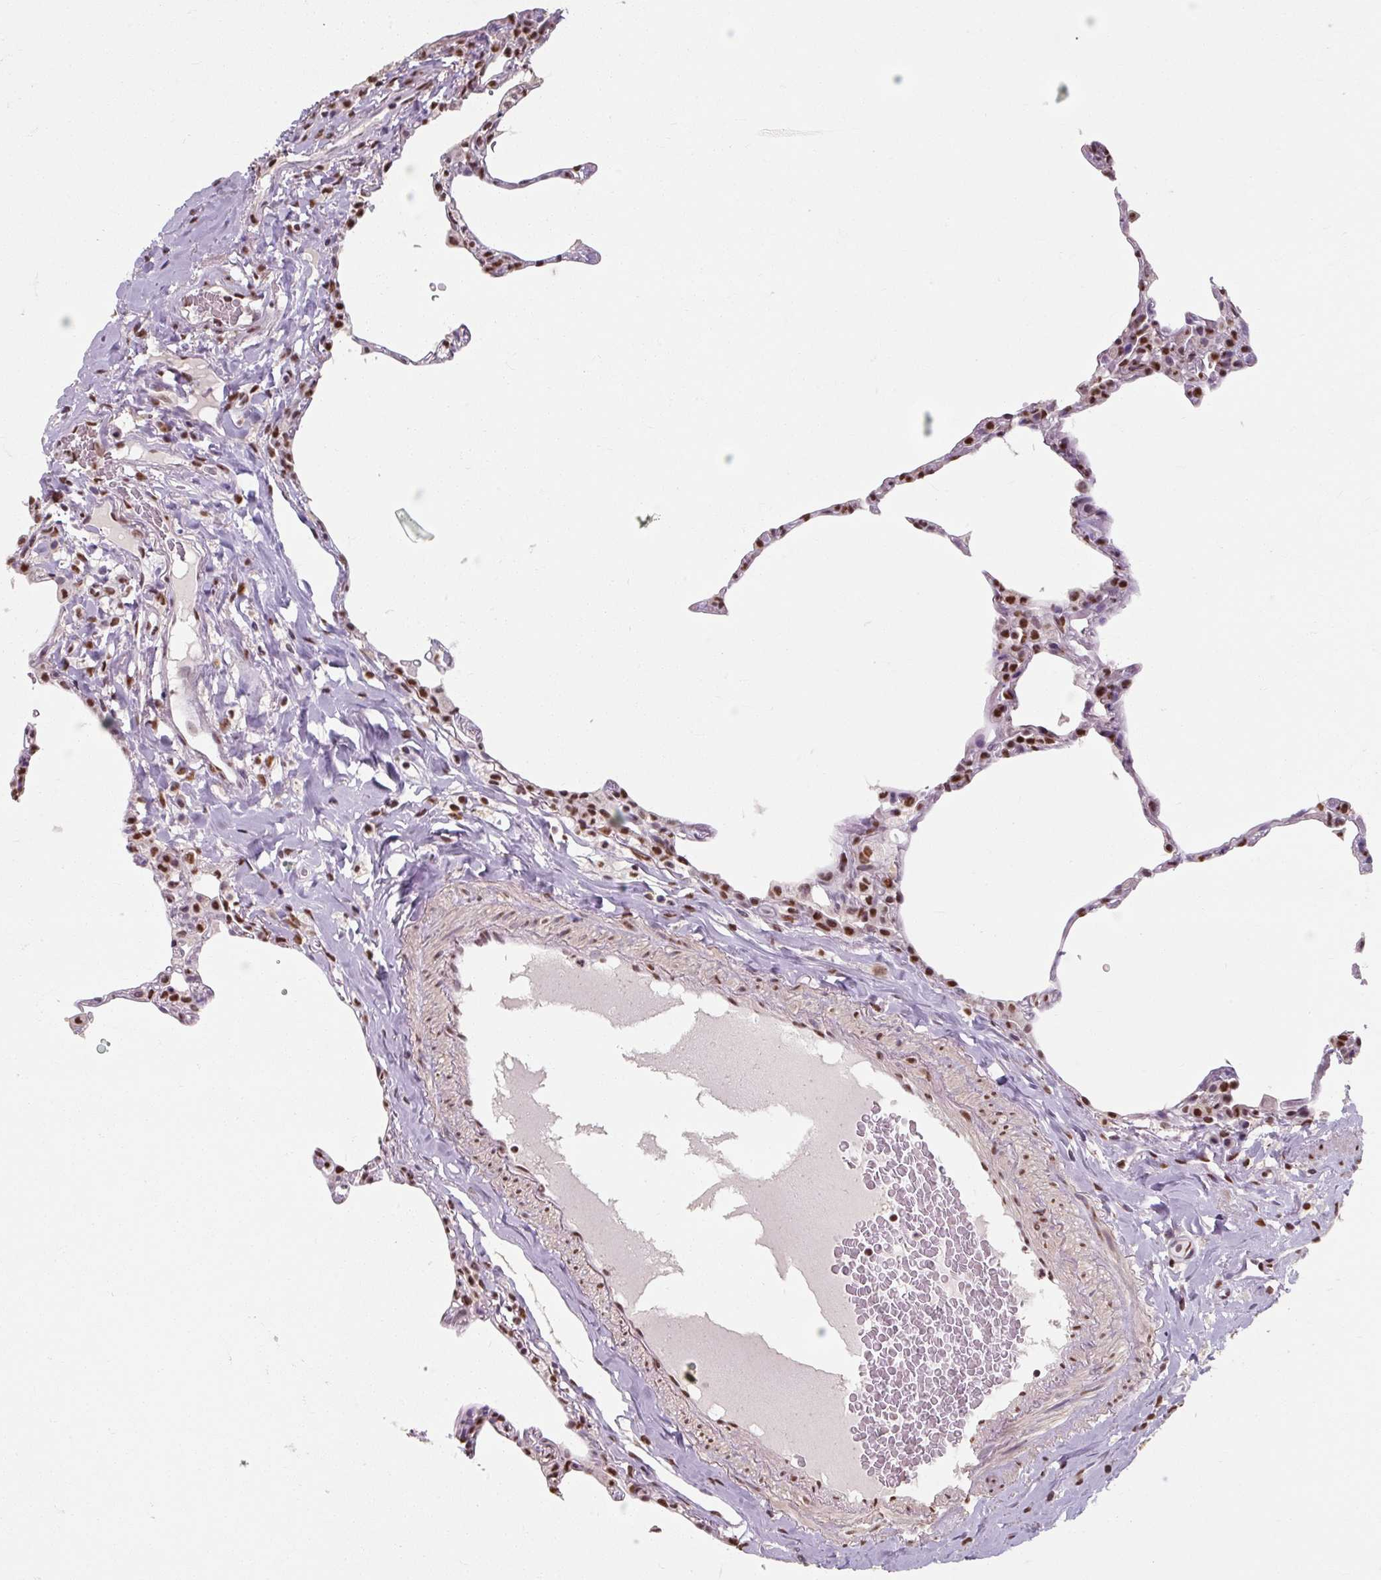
{"staining": {"intensity": "moderate", "quantity": "25%-75%", "location": "nuclear"}, "tissue": "lung", "cell_type": "Alveolar cells", "image_type": "normal", "snomed": [{"axis": "morphology", "description": "Normal tissue, NOS"}, {"axis": "topography", "description": "Lung"}], "caption": "Brown immunohistochemical staining in benign lung shows moderate nuclear staining in approximately 25%-75% of alveolar cells. (Stains: DAB in brown, nuclei in blue, Microscopy: brightfield microscopy at high magnification).", "gene": "ENSG00000291316", "patient": {"sex": "female", "age": 57}}